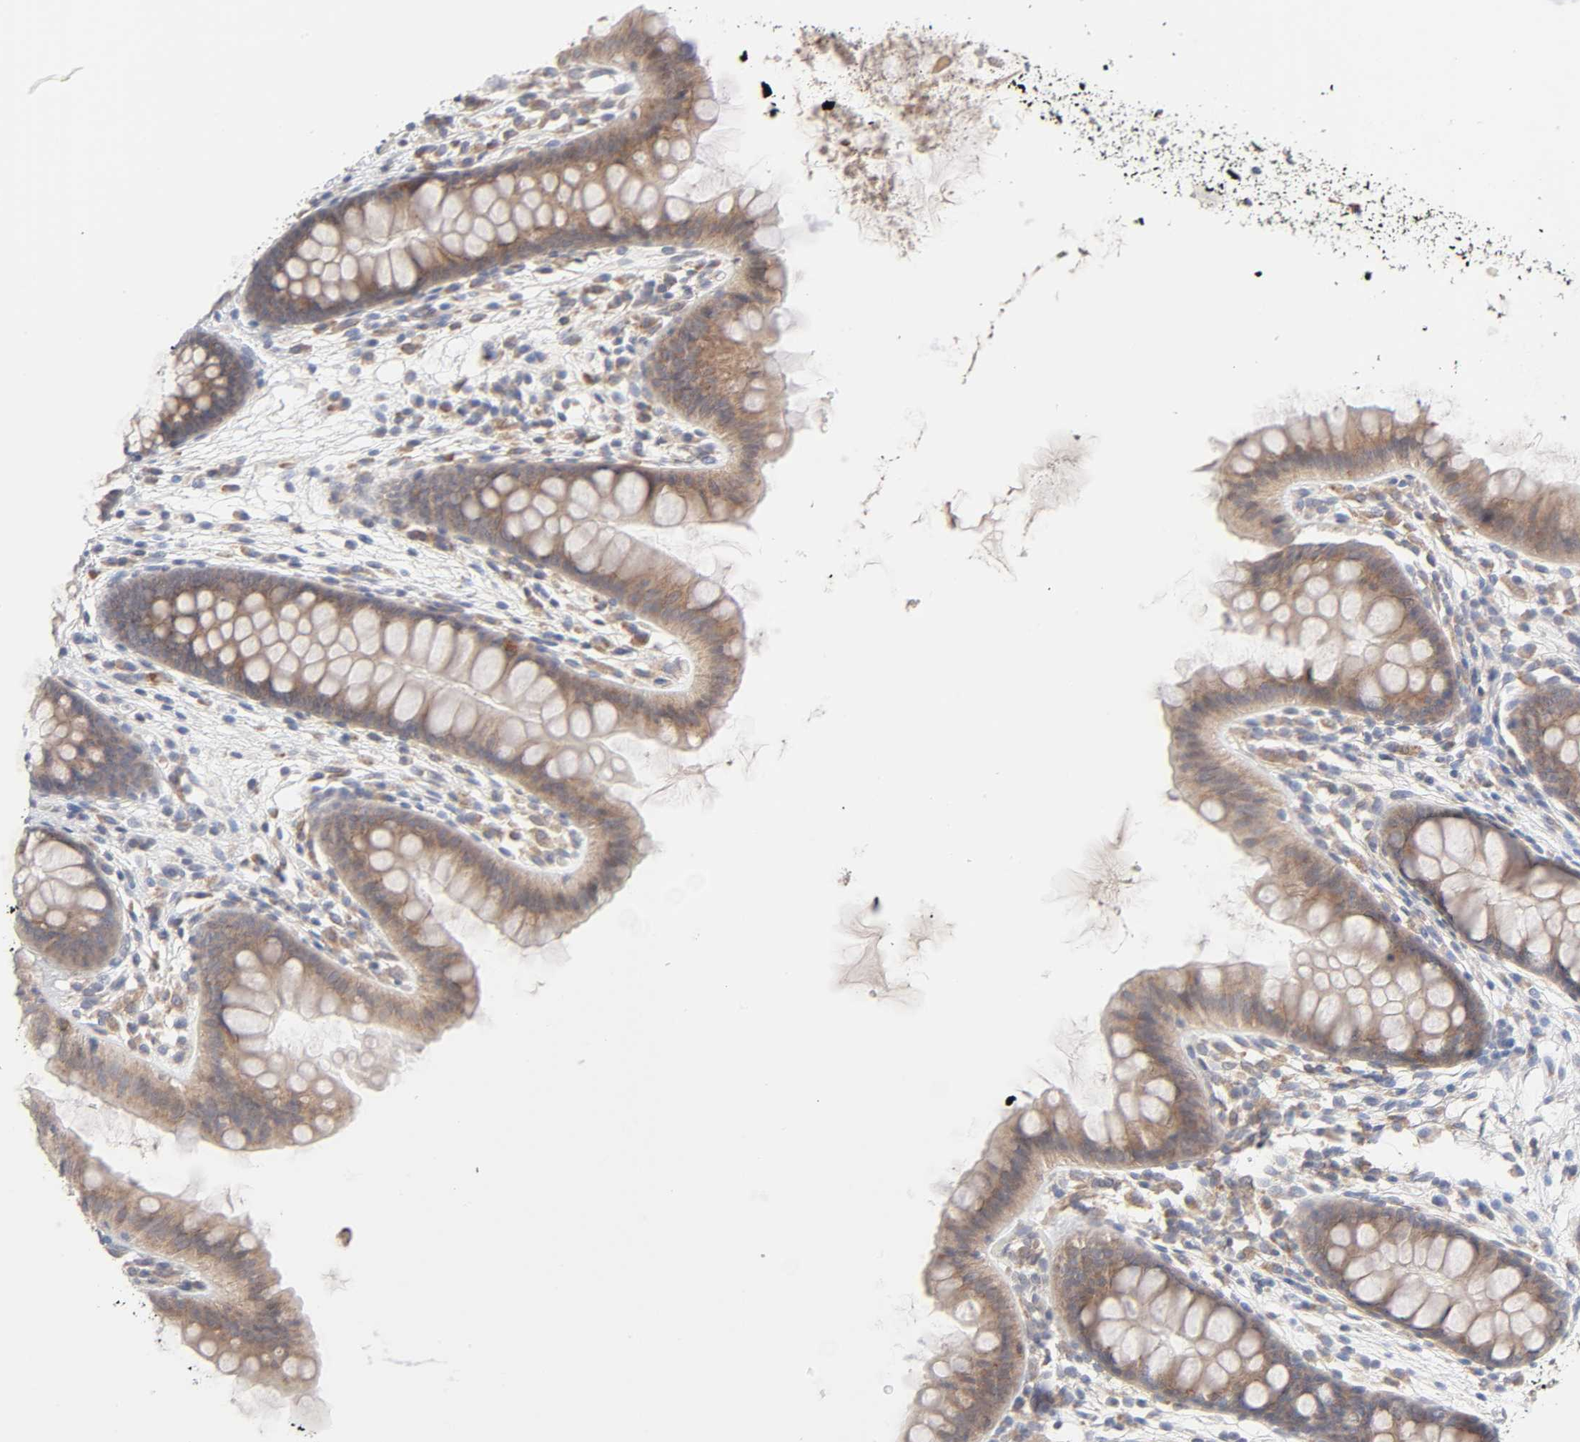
{"staining": {"intensity": "moderate", "quantity": ">75%", "location": "cytoplasmic/membranous"}, "tissue": "colon", "cell_type": "Endothelial cells", "image_type": "normal", "snomed": [{"axis": "morphology", "description": "Normal tissue, NOS"}, {"axis": "topography", "description": "Smooth muscle"}, {"axis": "topography", "description": "Colon"}], "caption": "Brown immunohistochemical staining in benign colon reveals moderate cytoplasmic/membranous staining in about >75% of endothelial cells.", "gene": "IL4R", "patient": {"sex": "male", "age": 67}}